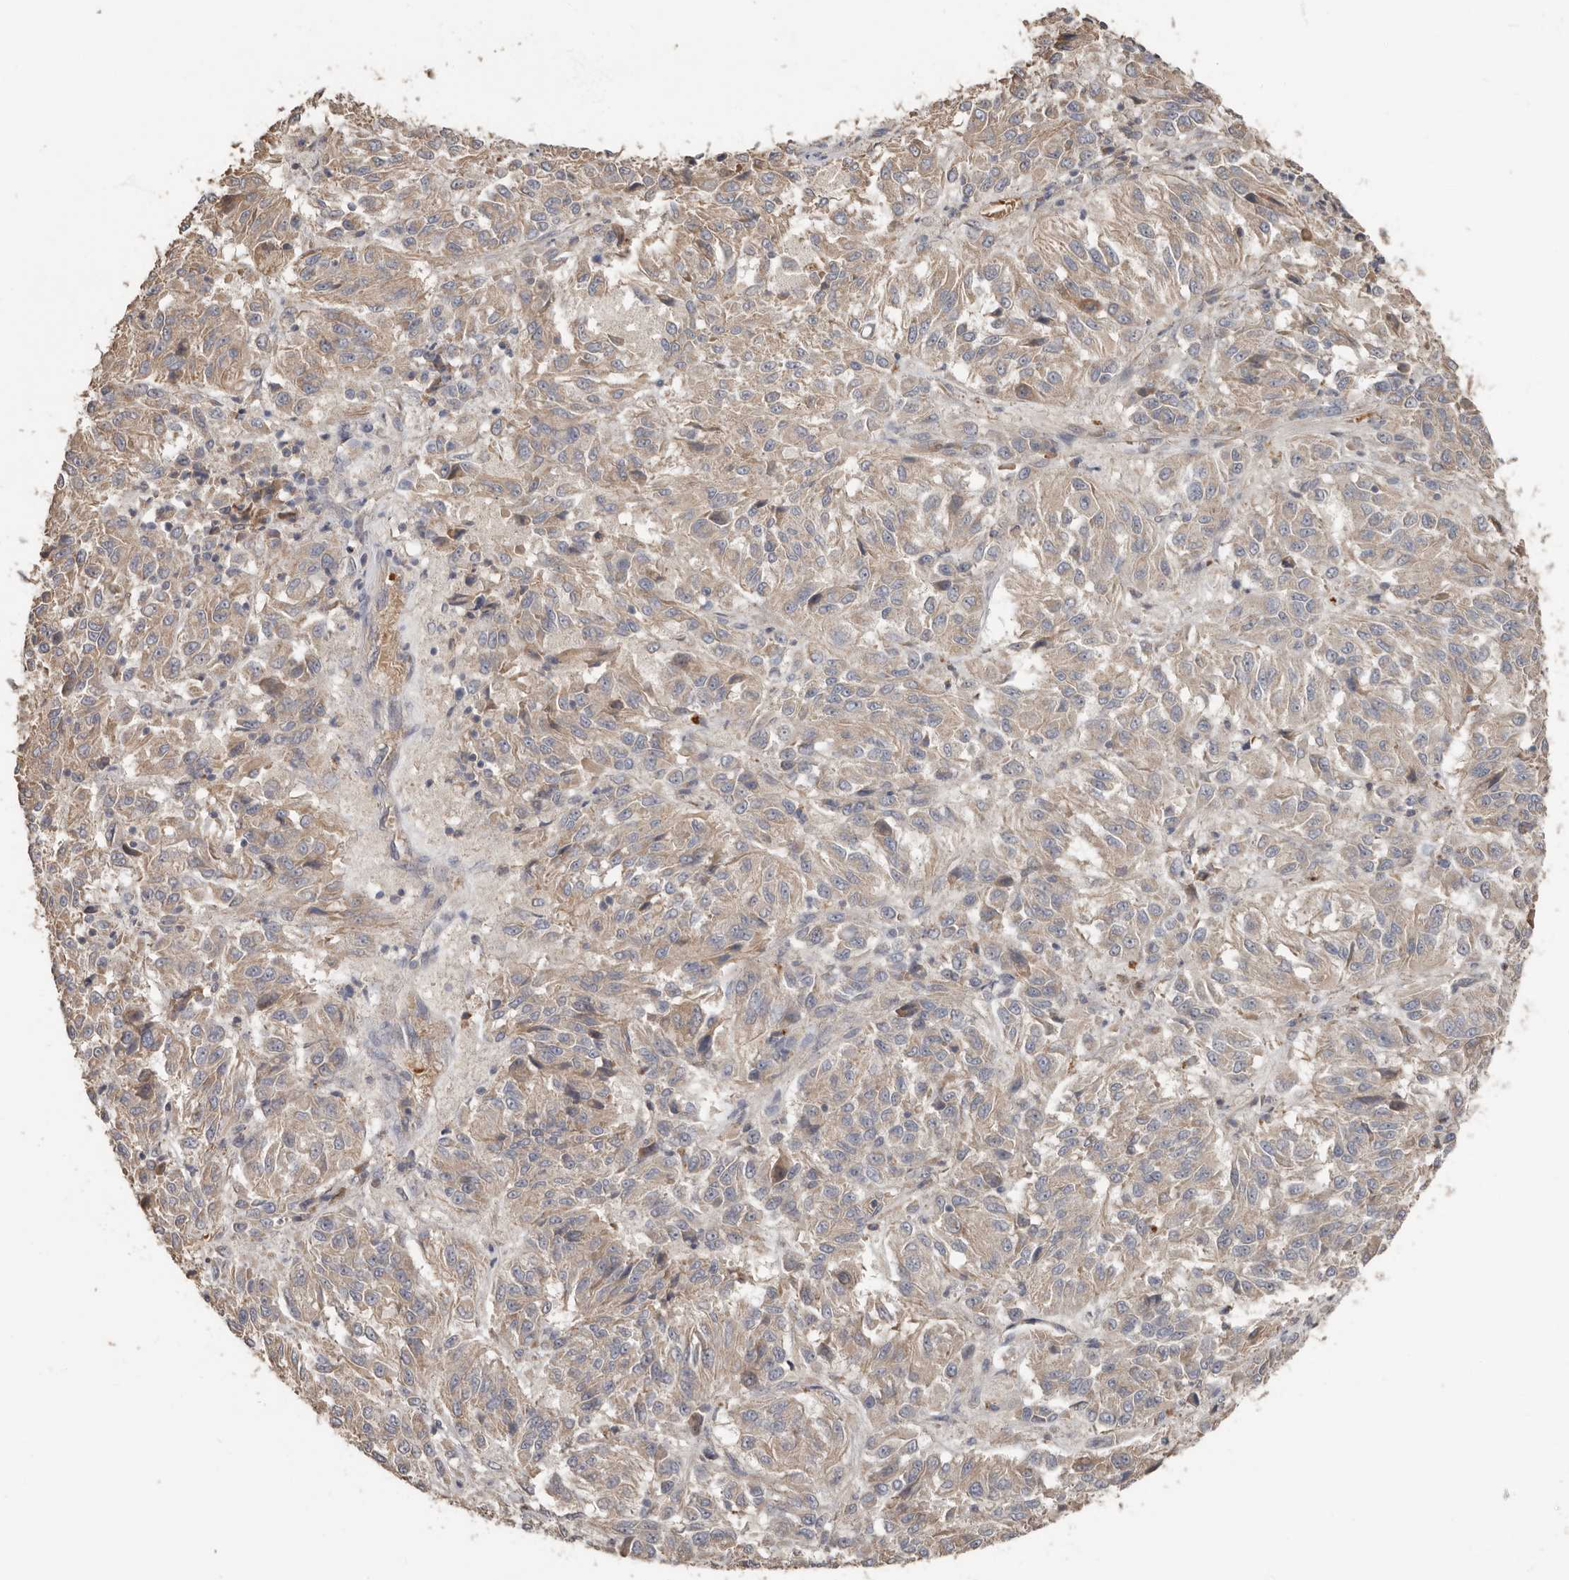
{"staining": {"intensity": "weak", "quantity": "25%-75%", "location": "cytoplasmic/membranous"}, "tissue": "melanoma", "cell_type": "Tumor cells", "image_type": "cancer", "snomed": [{"axis": "morphology", "description": "Malignant melanoma, Metastatic site"}, {"axis": "topography", "description": "Lung"}], "caption": "Immunohistochemistry micrograph of human melanoma stained for a protein (brown), which exhibits low levels of weak cytoplasmic/membranous positivity in approximately 25%-75% of tumor cells.", "gene": "KIF26B", "patient": {"sex": "male", "age": 64}}